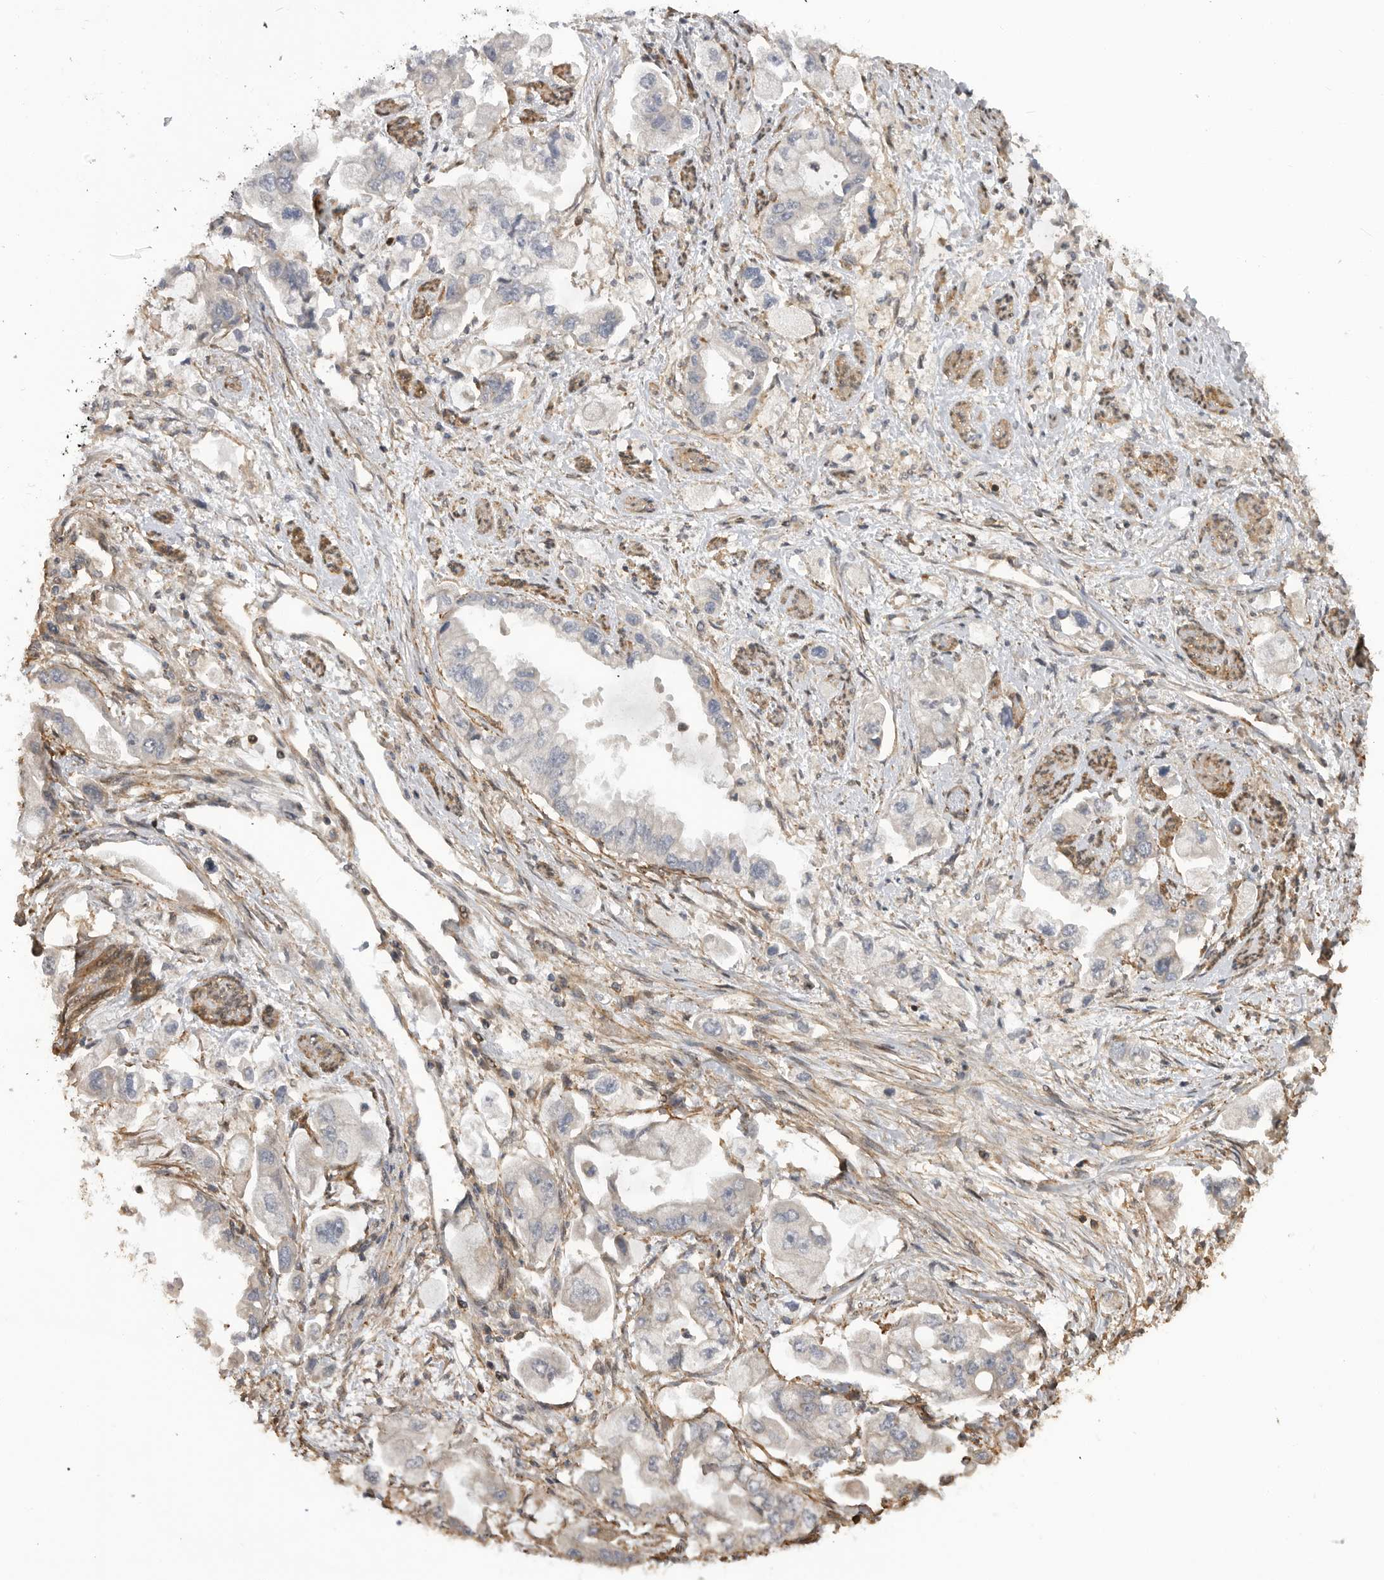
{"staining": {"intensity": "negative", "quantity": "none", "location": "none"}, "tissue": "stomach cancer", "cell_type": "Tumor cells", "image_type": "cancer", "snomed": [{"axis": "morphology", "description": "Adenocarcinoma, NOS"}, {"axis": "topography", "description": "Stomach"}], "caption": "This is a photomicrograph of IHC staining of stomach adenocarcinoma, which shows no staining in tumor cells.", "gene": "TRIM56", "patient": {"sex": "male", "age": 62}}